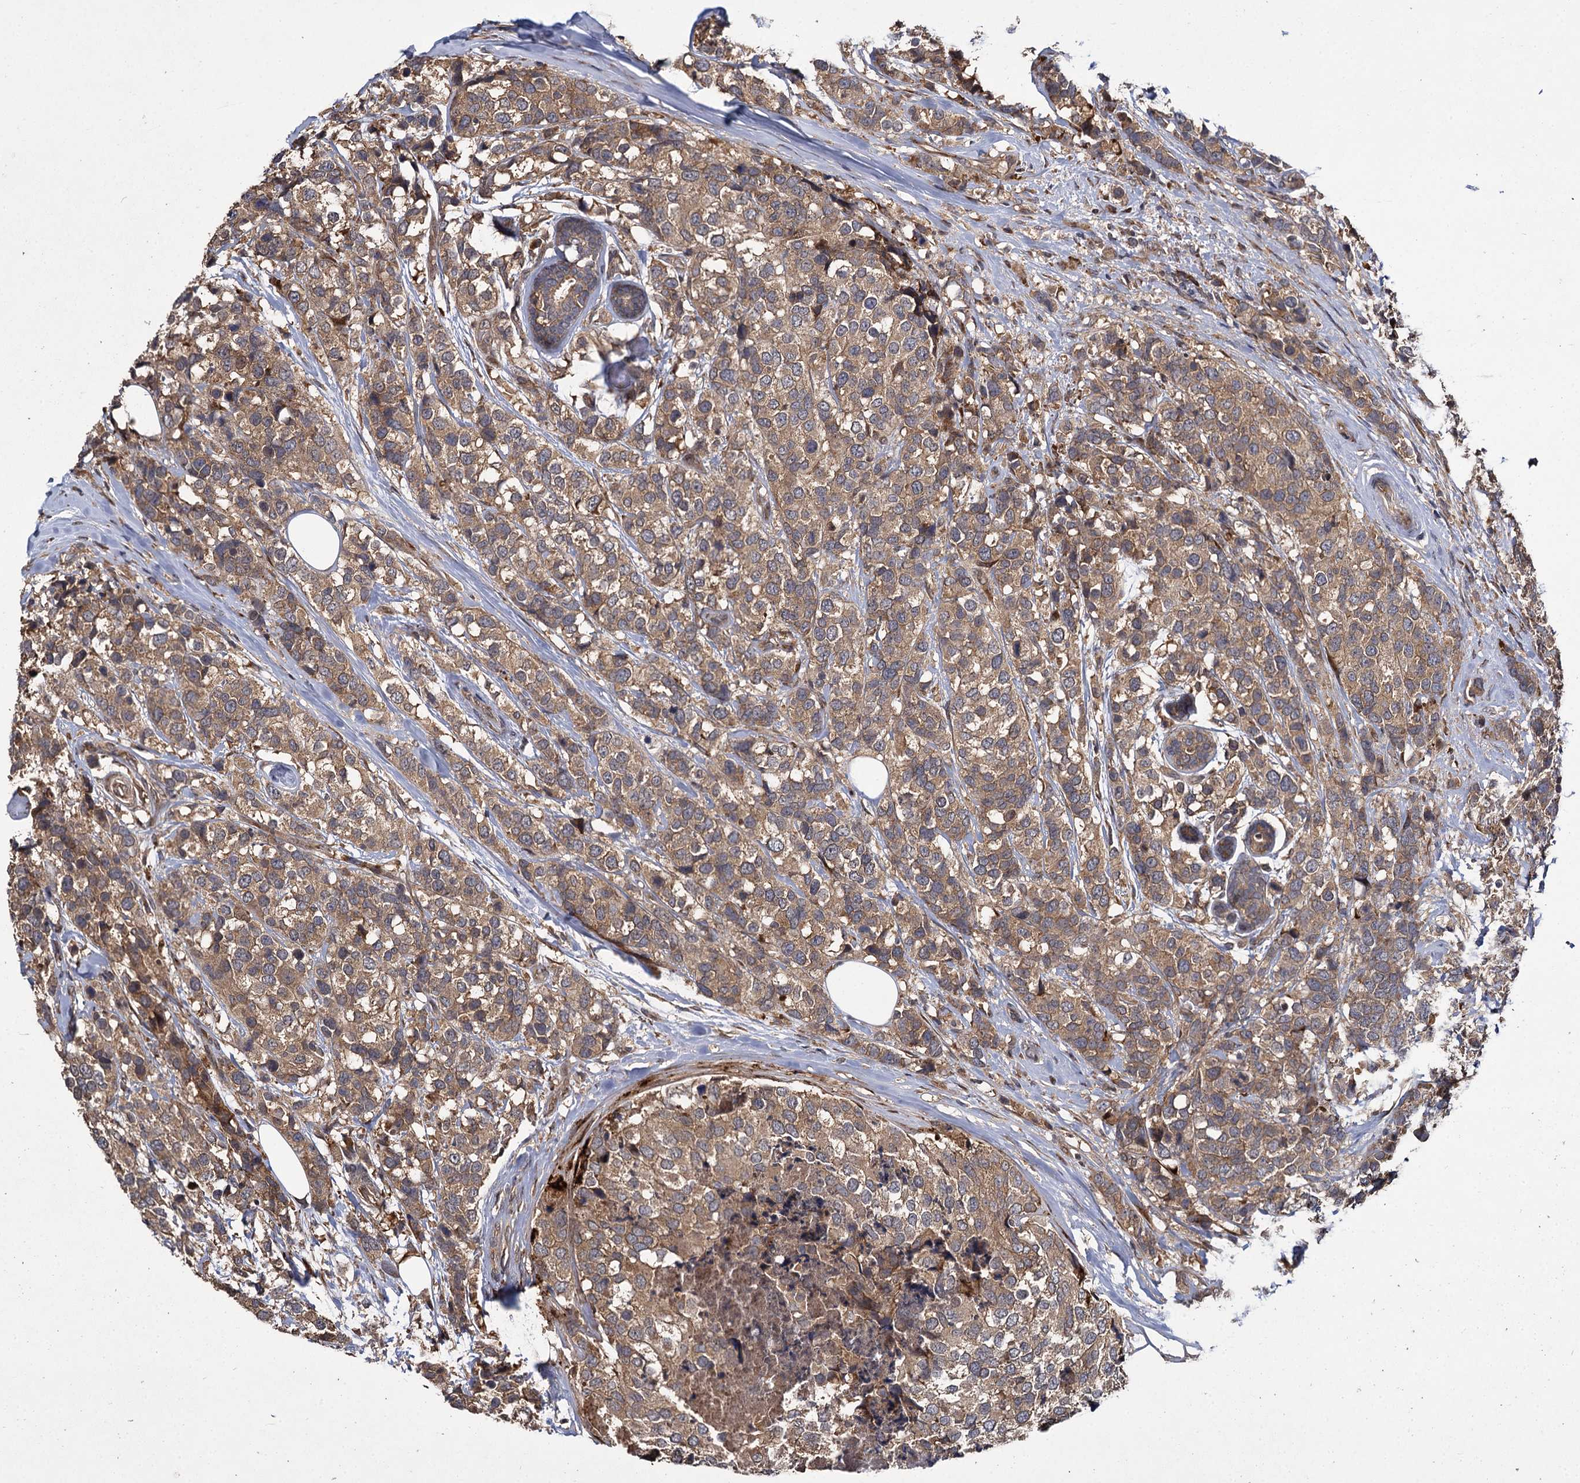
{"staining": {"intensity": "moderate", "quantity": ">75%", "location": "cytoplasmic/membranous"}, "tissue": "breast cancer", "cell_type": "Tumor cells", "image_type": "cancer", "snomed": [{"axis": "morphology", "description": "Lobular carcinoma"}, {"axis": "topography", "description": "Breast"}], "caption": "Human breast cancer (lobular carcinoma) stained with a protein marker demonstrates moderate staining in tumor cells.", "gene": "INPPL1", "patient": {"sex": "female", "age": 59}}